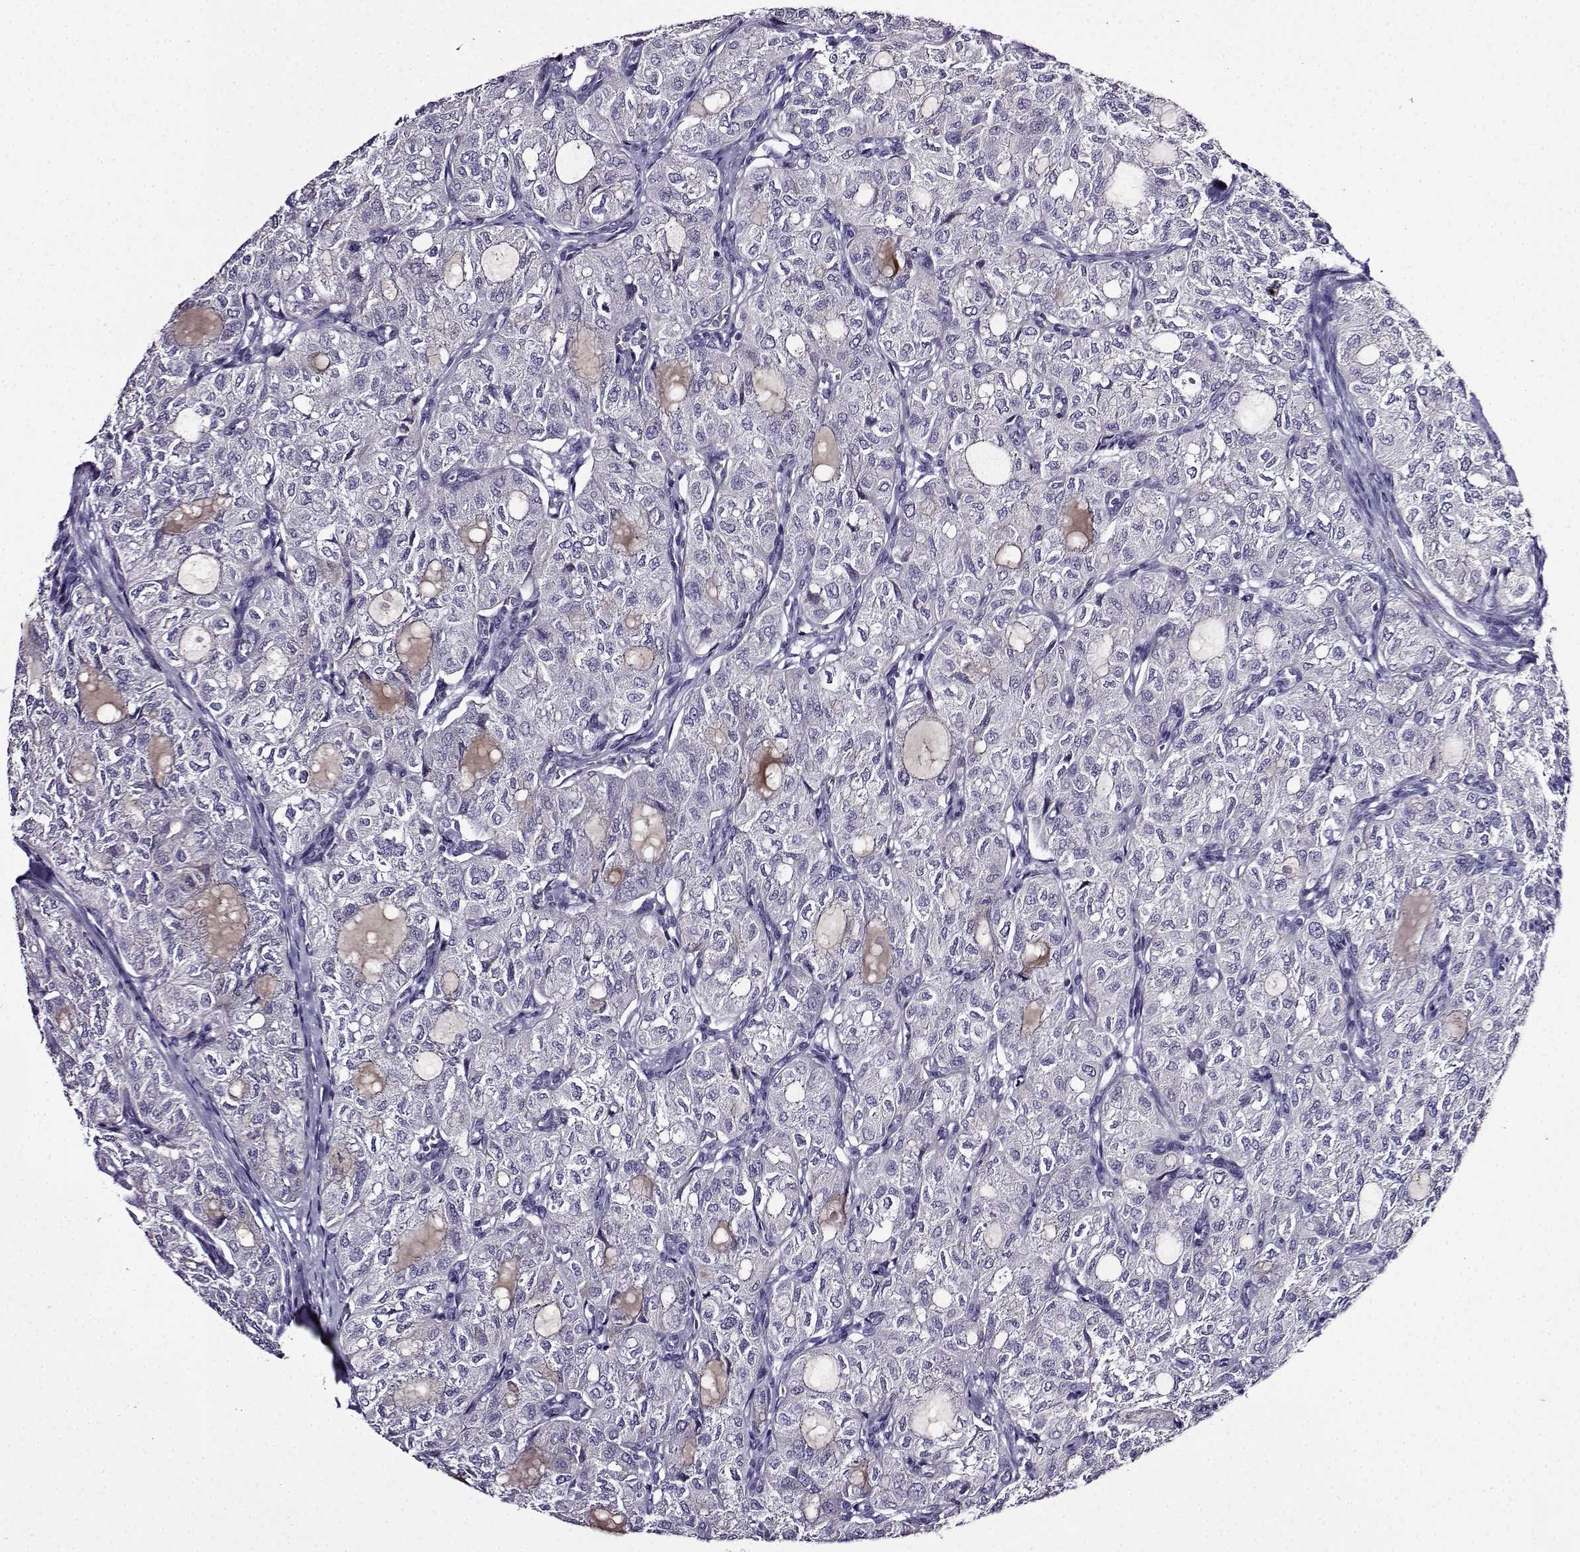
{"staining": {"intensity": "negative", "quantity": "none", "location": "none"}, "tissue": "thyroid cancer", "cell_type": "Tumor cells", "image_type": "cancer", "snomed": [{"axis": "morphology", "description": "Follicular adenoma carcinoma, NOS"}, {"axis": "topography", "description": "Thyroid gland"}], "caption": "Immunohistochemistry (IHC) image of human thyroid follicular adenoma carcinoma stained for a protein (brown), which demonstrates no staining in tumor cells.", "gene": "TMEM266", "patient": {"sex": "male", "age": 75}}